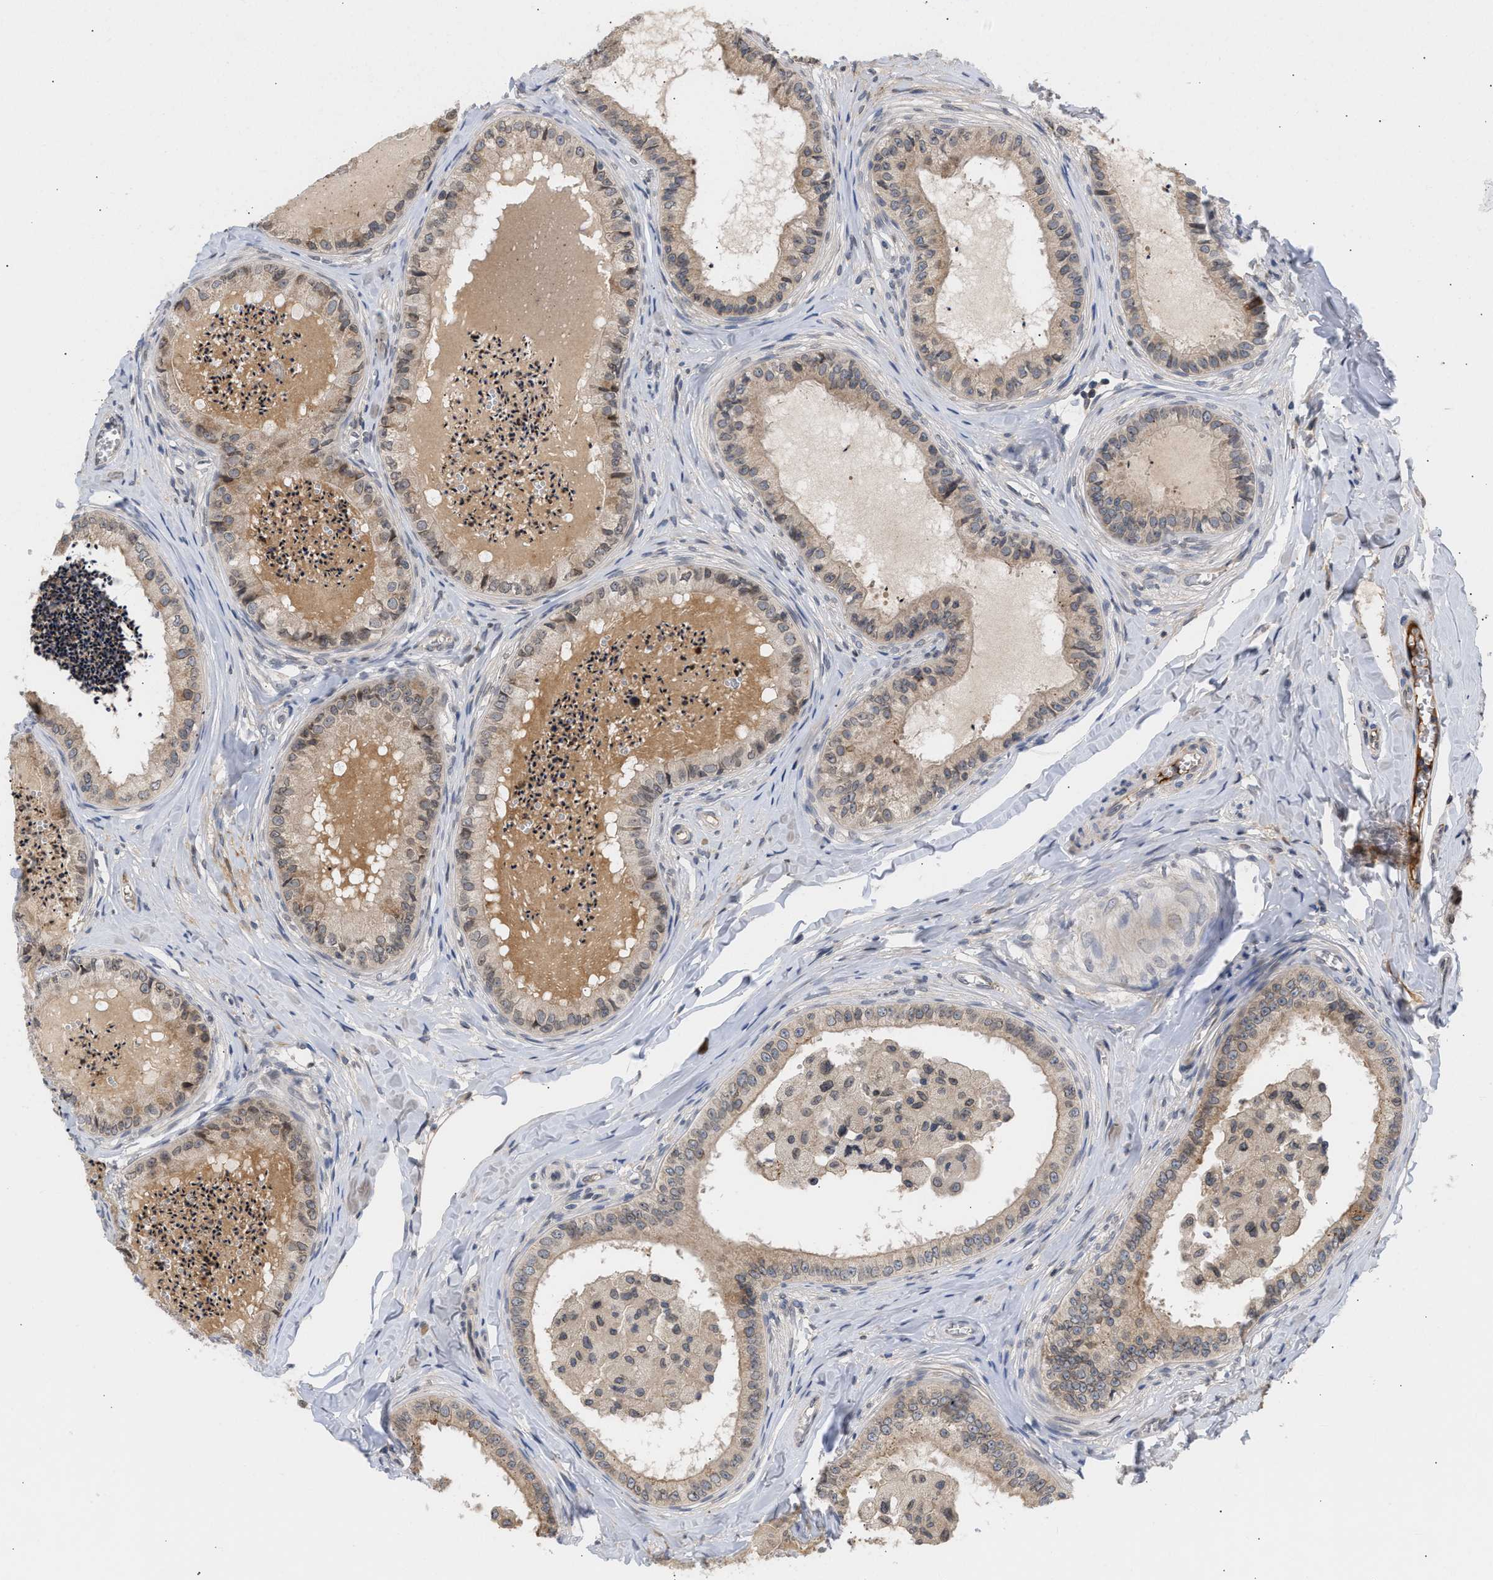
{"staining": {"intensity": "weak", "quantity": ">75%", "location": "cytoplasmic/membranous,nuclear"}, "tissue": "epididymis", "cell_type": "Glandular cells", "image_type": "normal", "snomed": [{"axis": "morphology", "description": "Normal tissue, NOS"}, {"axis": "topography", "description": "Epididymis"}], "caption": "Weak cytoplasmic/membranous,nuclear protein positivity is appreciated in about >75% of glandular cells in epididymis. (IHC, brightfield microscopy, high magnification).", "gene": "NUP62", "patient": {"sex": "male", "age": 31}}